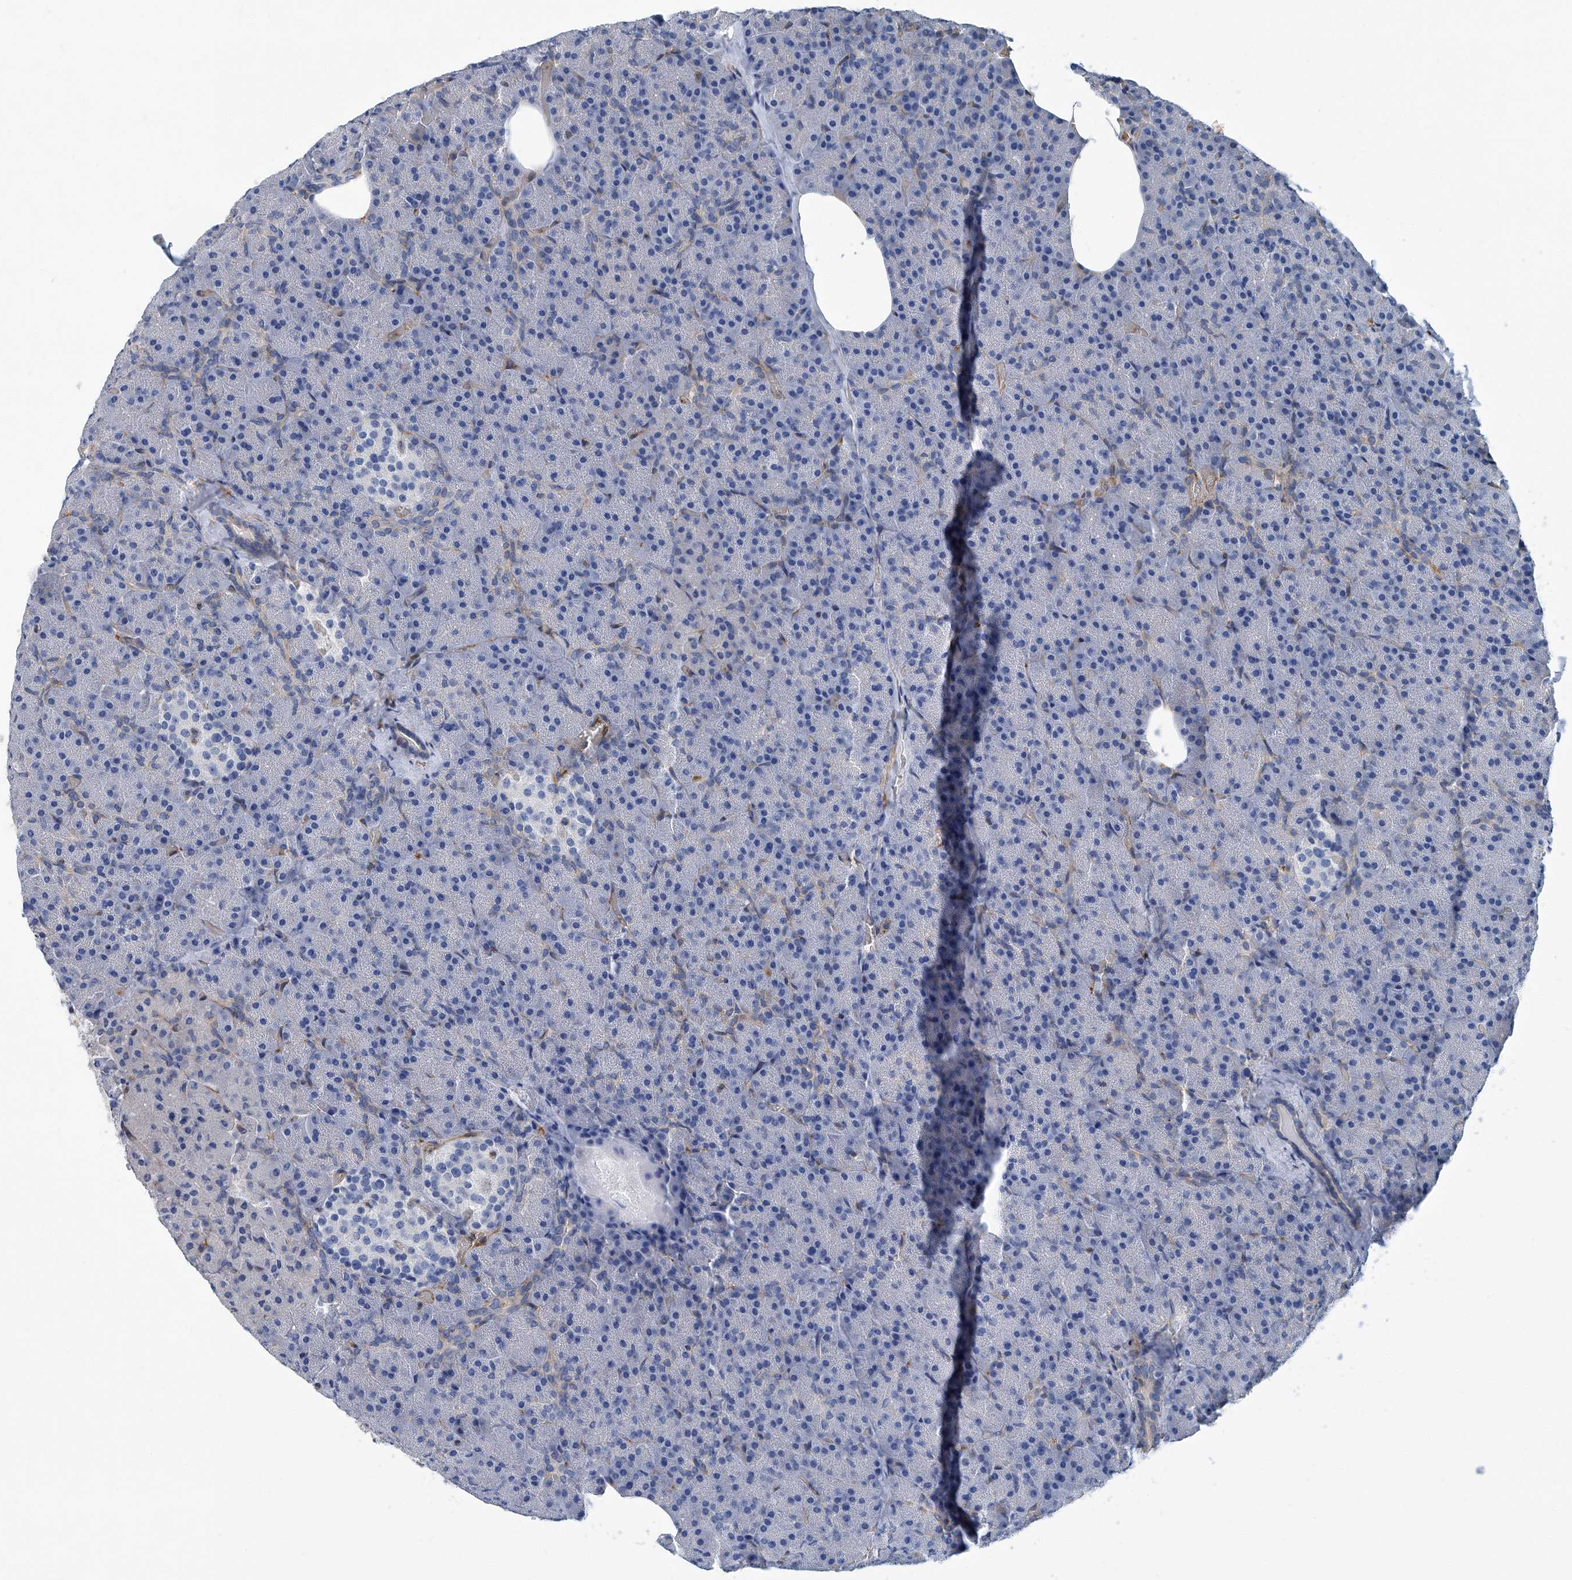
{"staining": {"intensity": "moderate", "quantity": "<25%", "location": "cytoplasmic/membranous"}, "tissue": "pancreas", "cell_type": "Exocrine glandular cells", "image_type": "normal", "snomed": [{"axis": "morphology", "description": "Normal tissue, NOS"}, {"axis": "morphology", "description": "Carcinoid, malignant, NOS"}, {"axis": "topography", "description": "Pancreas"}], "caption": "A brown stain highlights moderate cytoplasmic/membranous staining of a protein in exocrine glandular cells of unremarkable human pancreas. (IHC, brightfield microscopy, high magnification).", "gene": "PSMB10", "patient": {"sex": "female", "age": 35}}